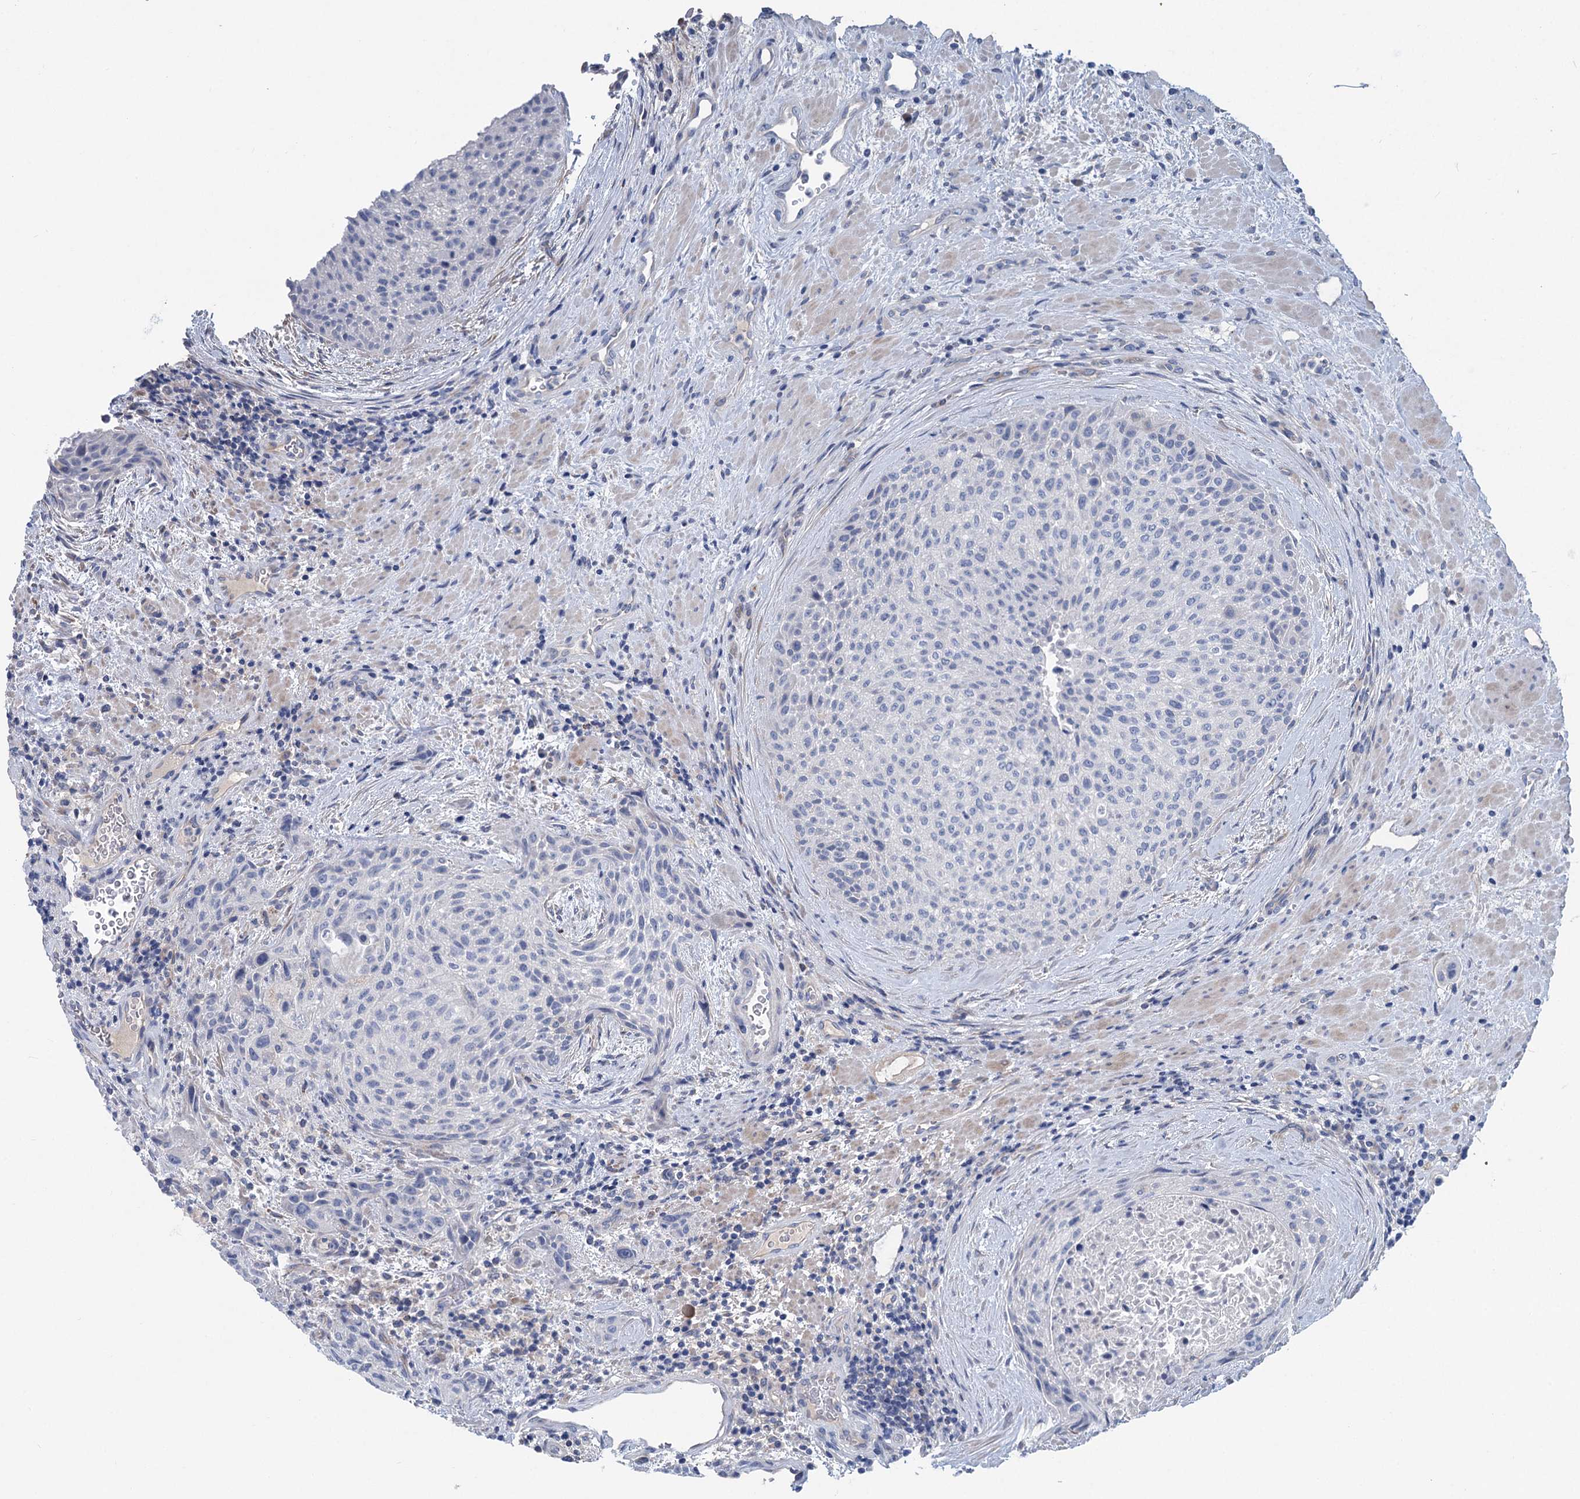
{"staining": {"intensity": "negative", "quantity": "none", "location": "none"}, "tissue": "urothelial cancer", "cell_type": "Tumor cells", "image_type": "cancer", "snomed": [{"axis": "morphology", "description": "Normal tissue, NOS"}, {"axis": "morphology", "description": "Urothelial carcinoma, NOS"}, {"axis": "topography", "description": "Urinary bladder"}, {"axis": "topography", "description": "Peripheral nerve tissue"}], "caption": "This is a image of IHC staining of urothelial cancer, which shows no expression in tumor cells.", "gene": "CHDH", "patient": {"sex": "male", "age": 35}}